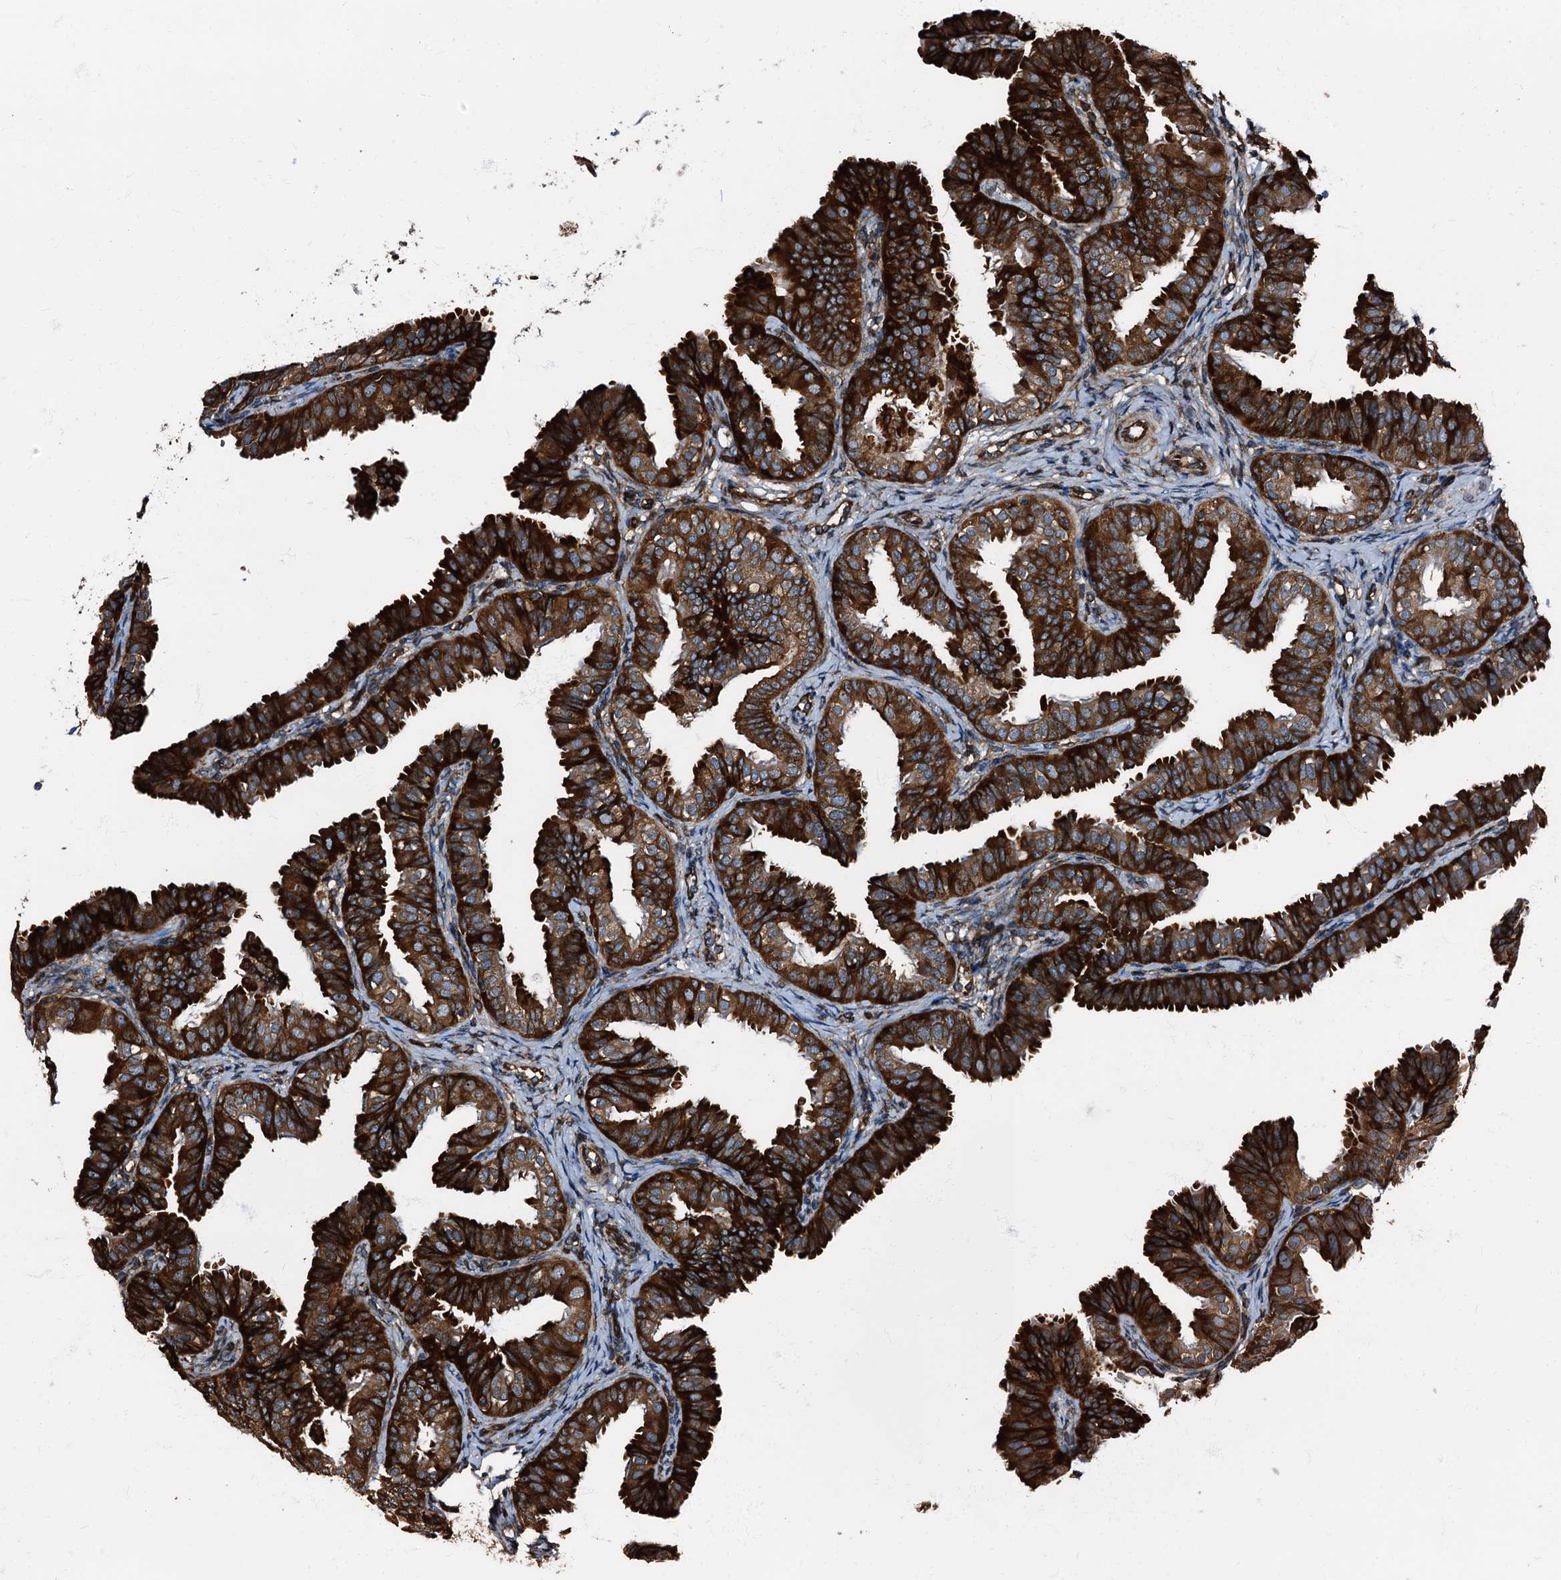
{"staining": {"intensity": "strong", "quantity": ">75%", "location": "cytoplasmic/membranous"}, "tissue": "fallopian tube", "cell_type": "Glandular cells", "image_type": "normal", "snomed": [{"axis": "morphology", "description": "Normal tissue, NOS"}, {"axis": "topography", "description": "Fallopian tube"}], "caption": "The histopathology image reveals staining of benign fallopian tube, revealing strong cytoplasmic/membranous protein expression (brown color) within glandular cells.", "gene": "ATP2C1", "patient": {"sex": "female", "age": 35}}